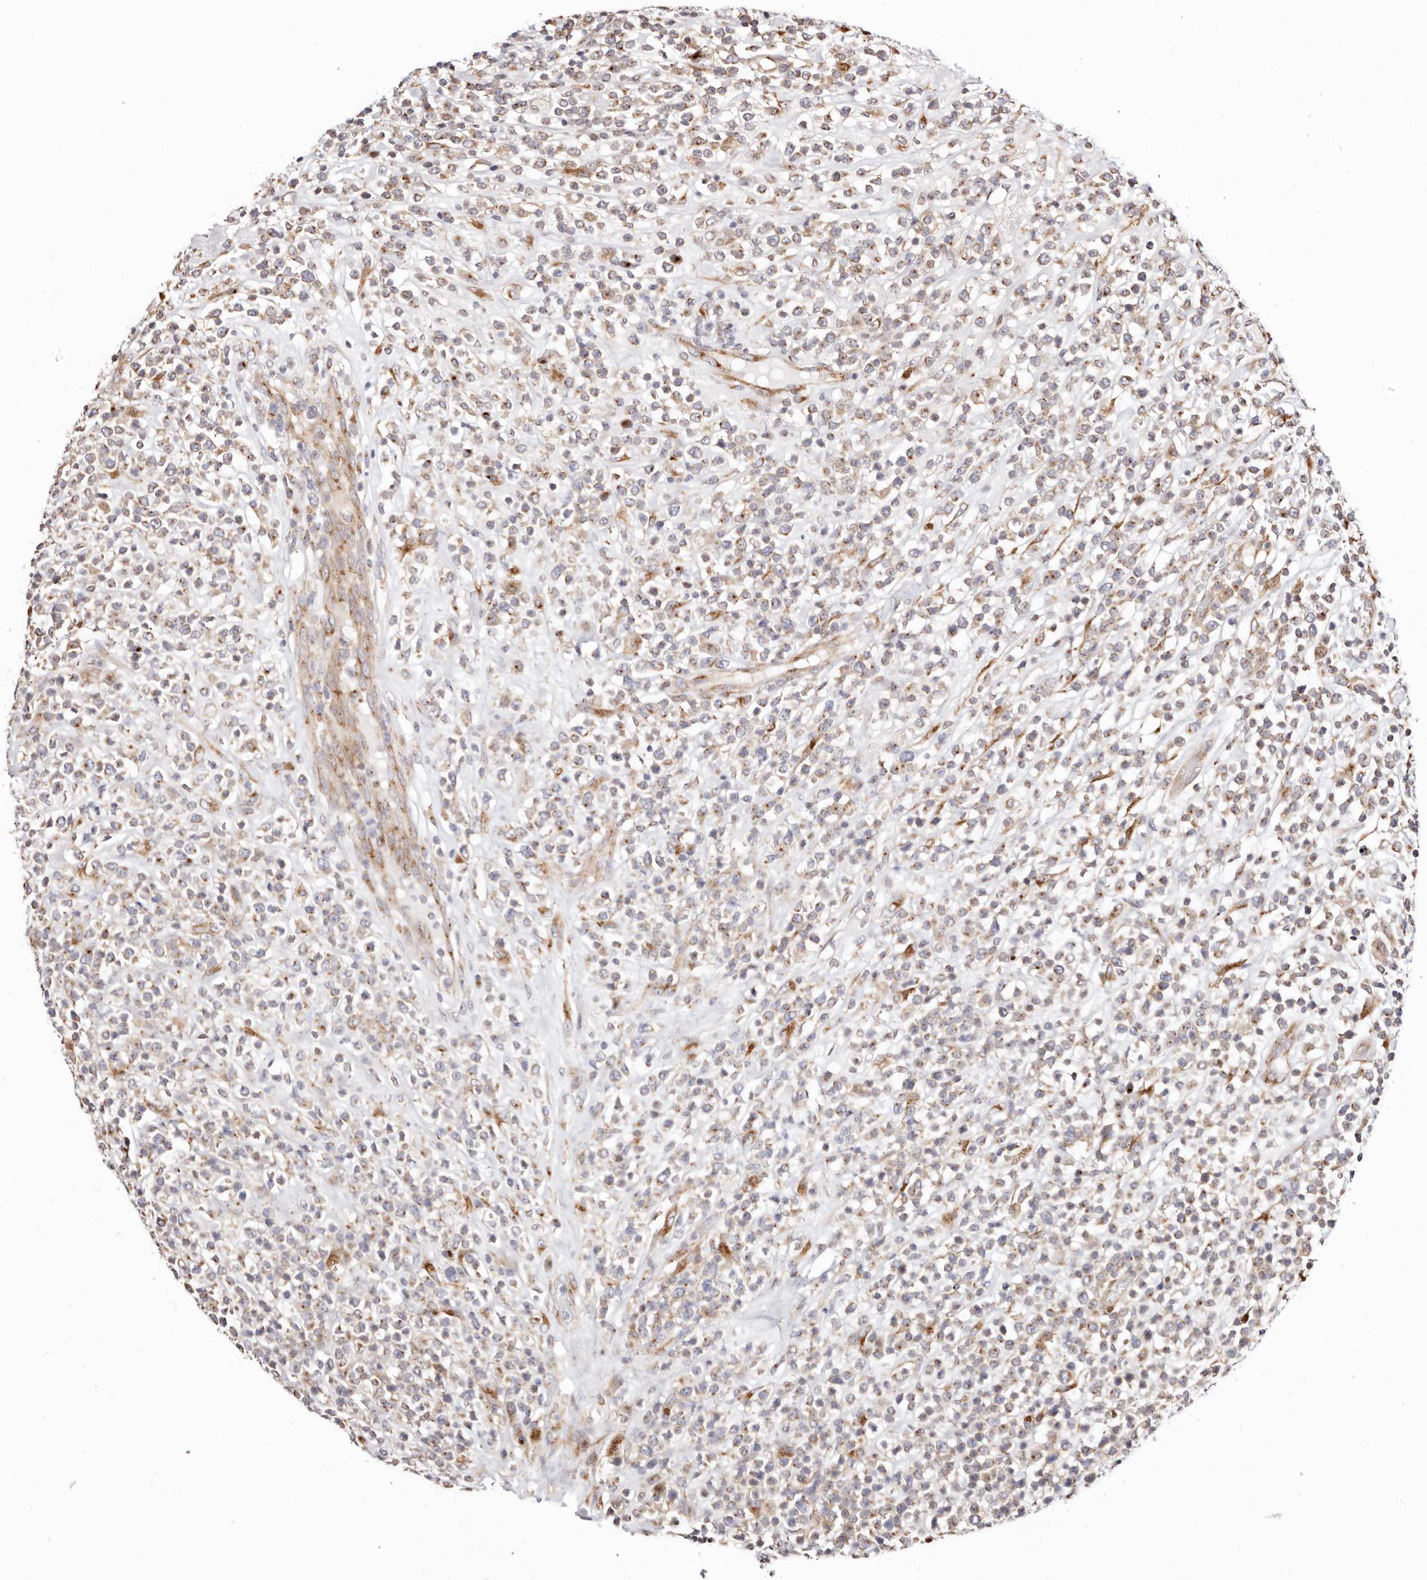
{"staining": {"intensity": "moderate", "quantity": "<25%", "location": "cytoplasmic/membranous"}, "tissue": "lymphoma", "cell_type": "Tumor cells", "image_type": "cancer", "snomed": [{"axis": "morphology", "description": "Malignant lymphoma, non-Hodgkin's type, High grade"}, {"axis": "topography", "description": "Colon"}], "caption": "Immunohistochemical staining of human lymphoma displays low levels of moderate cytoplasmic/membranous expression in approximately <25% of tumor cells. Ihc stains the protein in brown and the nuclei are stained blue.", "gene": "MAPK6", "patient": {"sex": "female", "age": 53}}